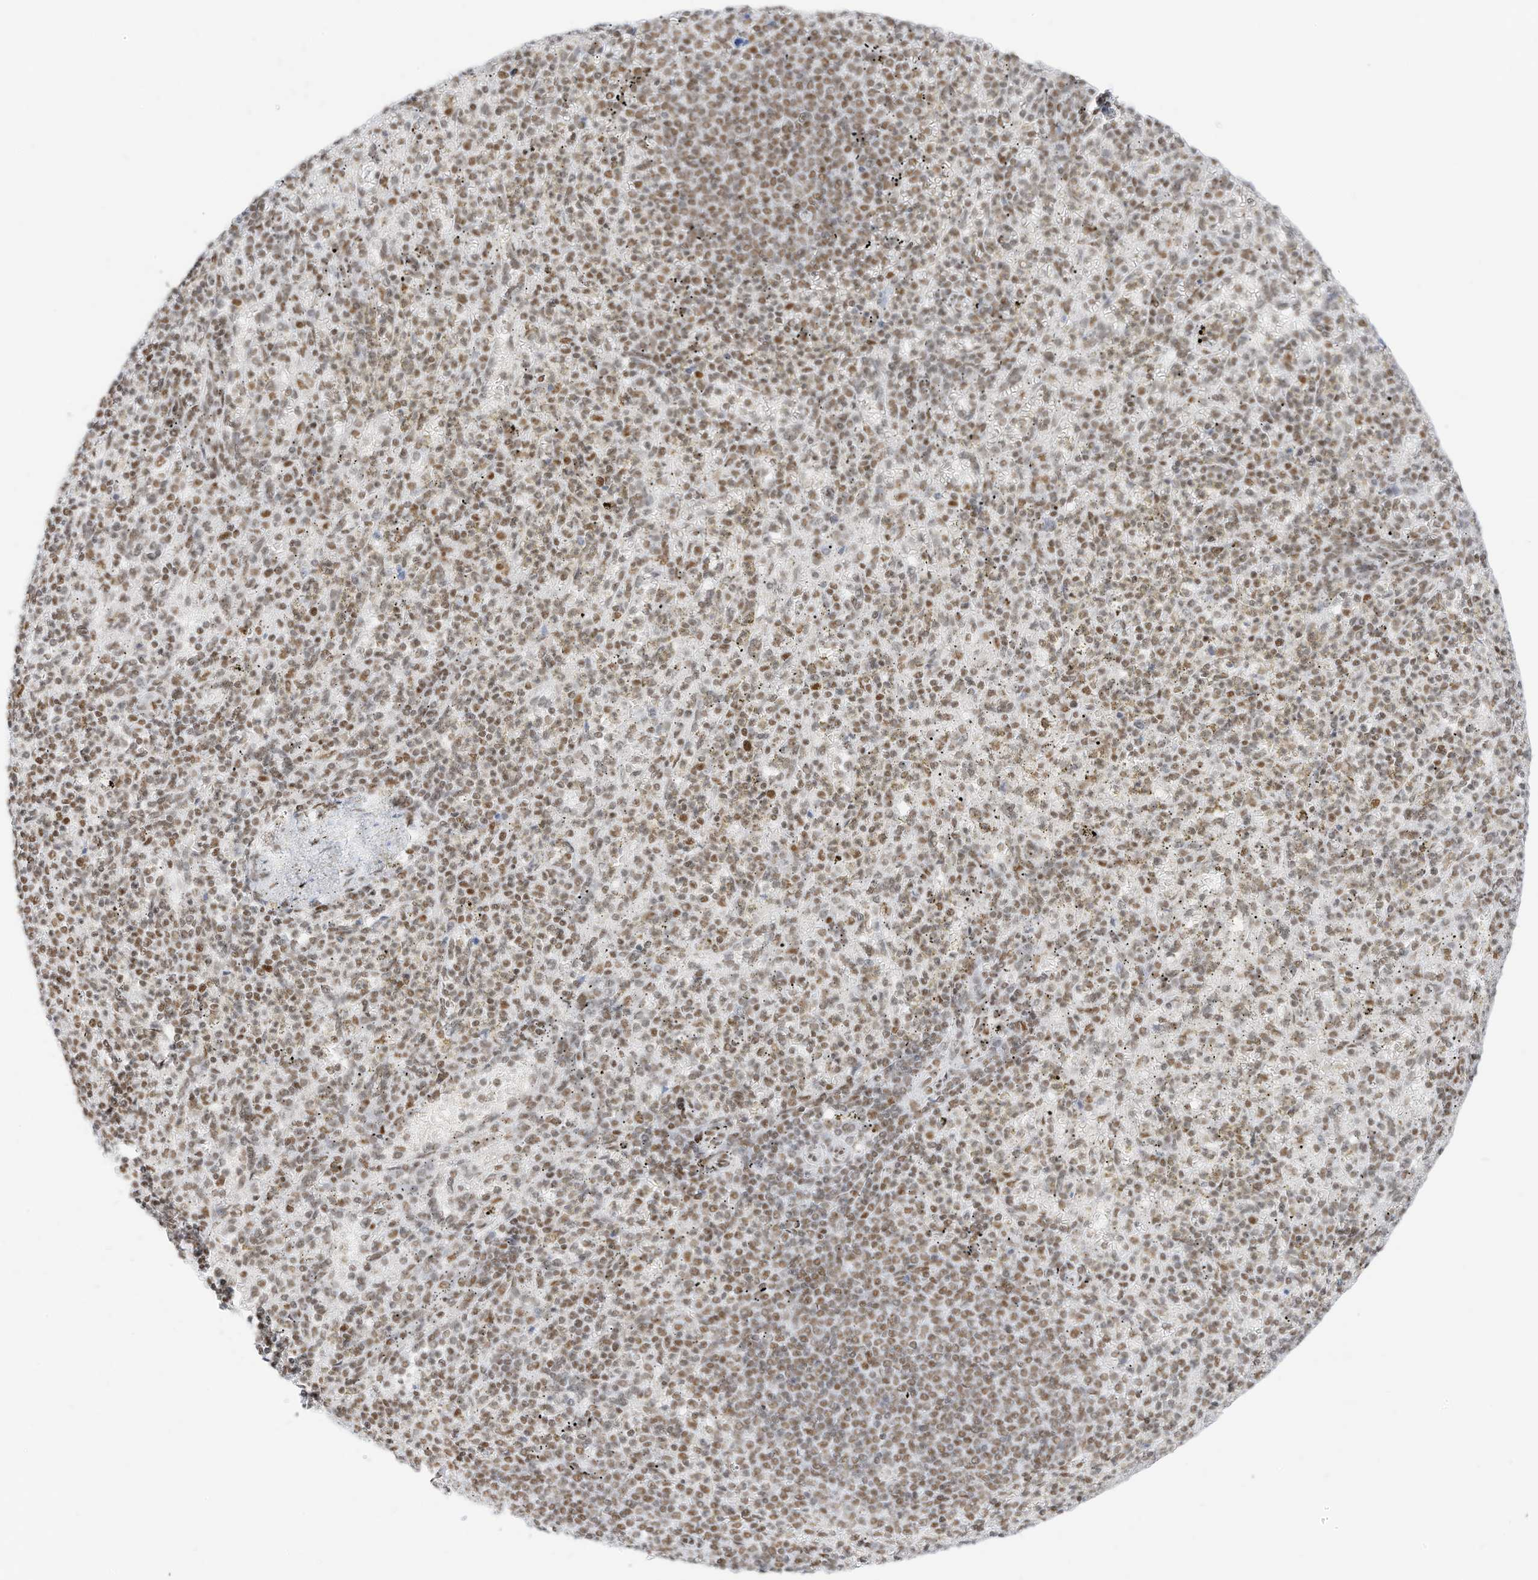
{"staining": {"intensity": "moderate", "quantity": "25%-75%", "location": "nuclear"}, "tissue": "spleen", "cell_type": "Cells in red pulp", "image_type": "normal", "snomed": [{"axis": "morphology", "description": "Normal tissue, NOS"}, {"axis": "topography", "description": "Spleen"}], "caption": "The histopathology image shows immunohistochemical staining of benign spleen. There is moderate nuclear expression is seen in about 25%-75% of cells in red pulp.", "gene": "SMARCA2", "patient": {"sex": "female", "age": 74}}